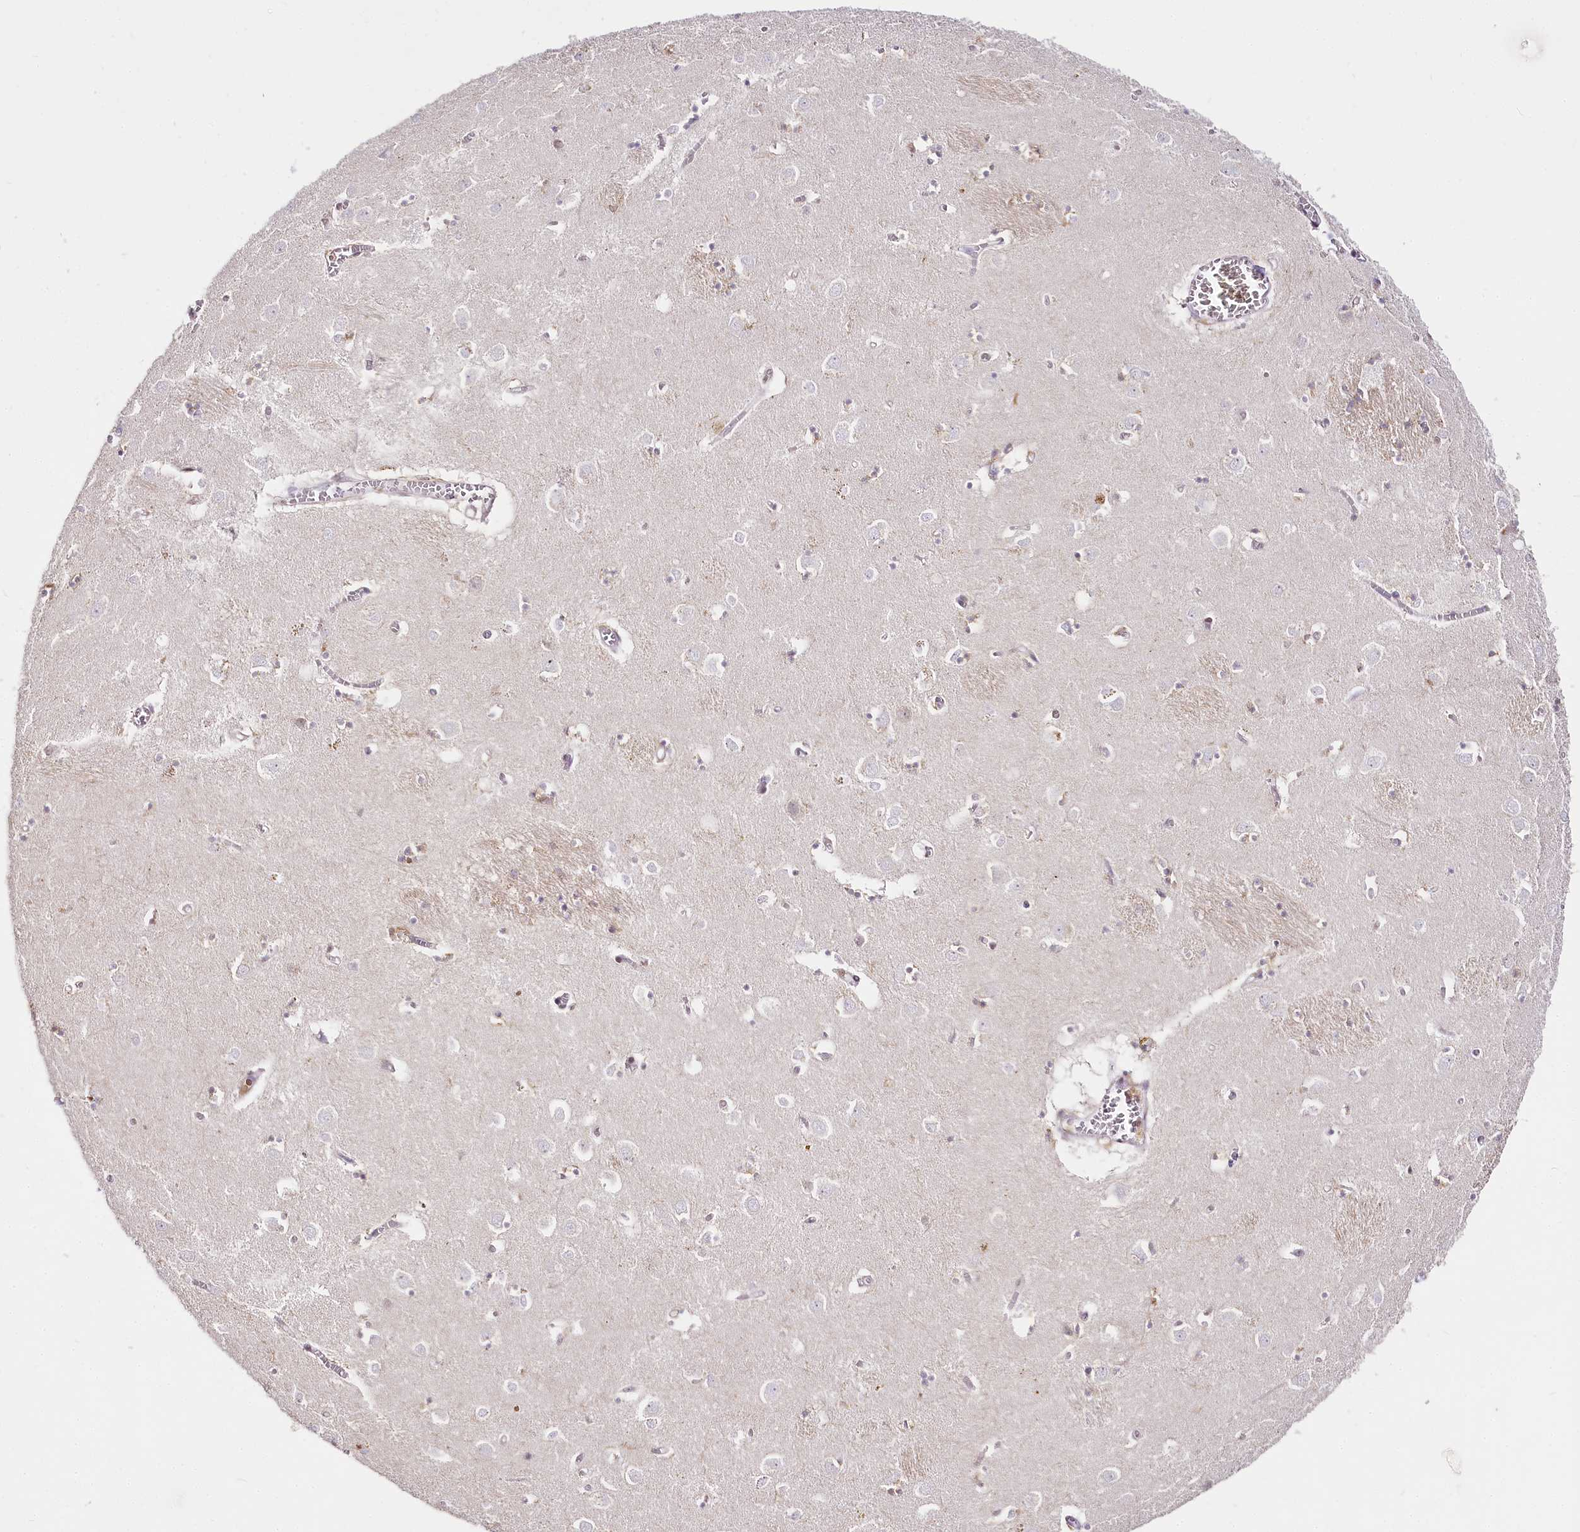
{"staining": {"intensity": "negative", "quantity": "none", "location": "none"}, "tissue": "caudate", "cell_type": "Glial cells", "image_type": "normal", "snomed": [{"axis": "morphology", "description": "Normal tissue, NOS"}, {"axis": "topography", "description": "Lateral ventricle wall"}], "caption": "Immunohistochemistry histopathology image of benign caudate: human caudate stained with DAB (3,3'-diaminobenzidine) shows no significant protein staining in glial cells.", "gene": "DOCK2", "patient": {"sex": "male", "age": 70}}